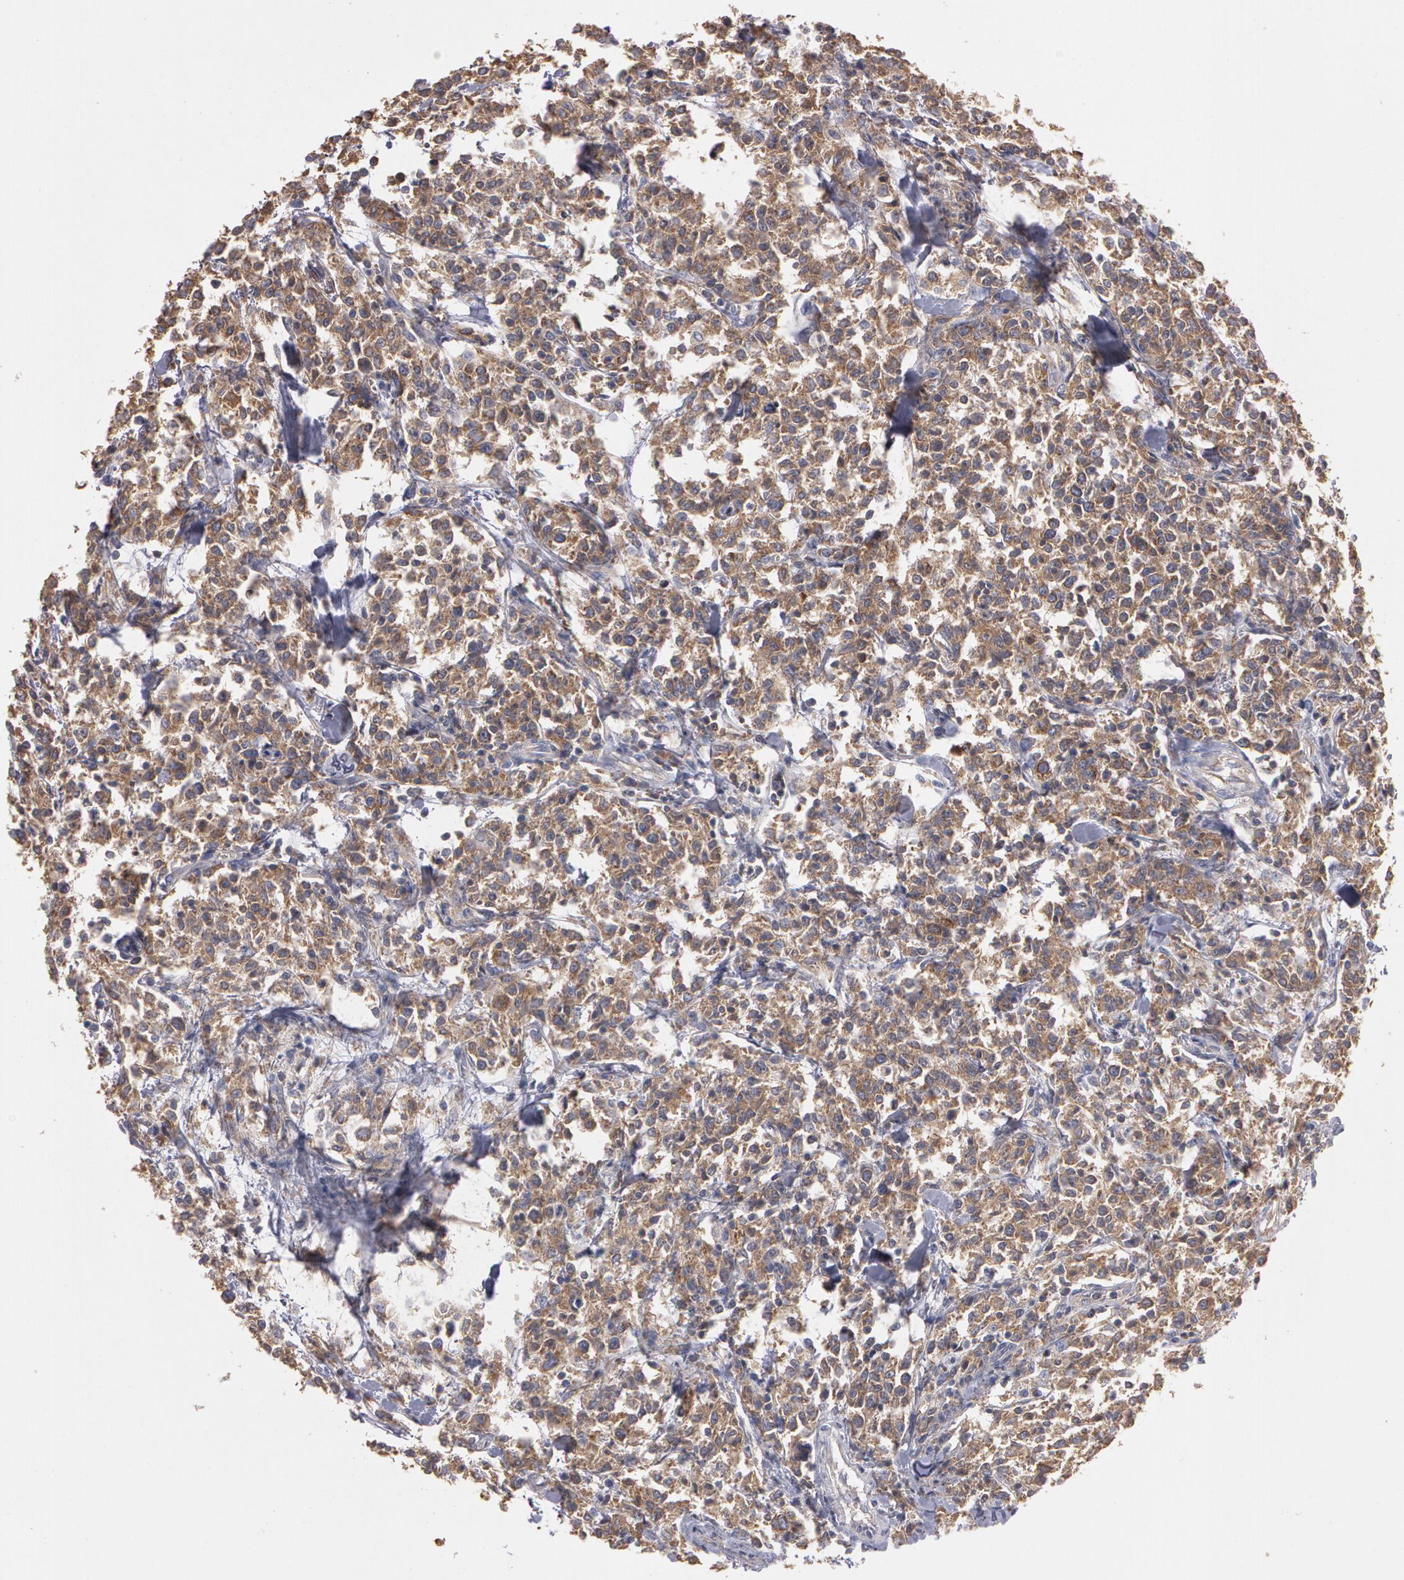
{"staining": {"intensity": "moderate", "quantity": ">75%", "location": "cytoplasmic/membranous"}, "tissue": "lymphoma", "cell_type": "Tumor cells", "image_type": "cancer", "snomed": [{"axis": "morphology", "description": "Malignant lymphoma, non-Hodgkin's type, Low grade"}, {"axis": "topography", "description": "Small intestine"}], "caption": "Approximately >75% of tumor cells in human lymphoma show moderate cytoplasmic/membranous protein staining as visualized by brown immunohistochemical staining.", "gene": "NEK9", "patient": {"sex": "female", "age": 59}}